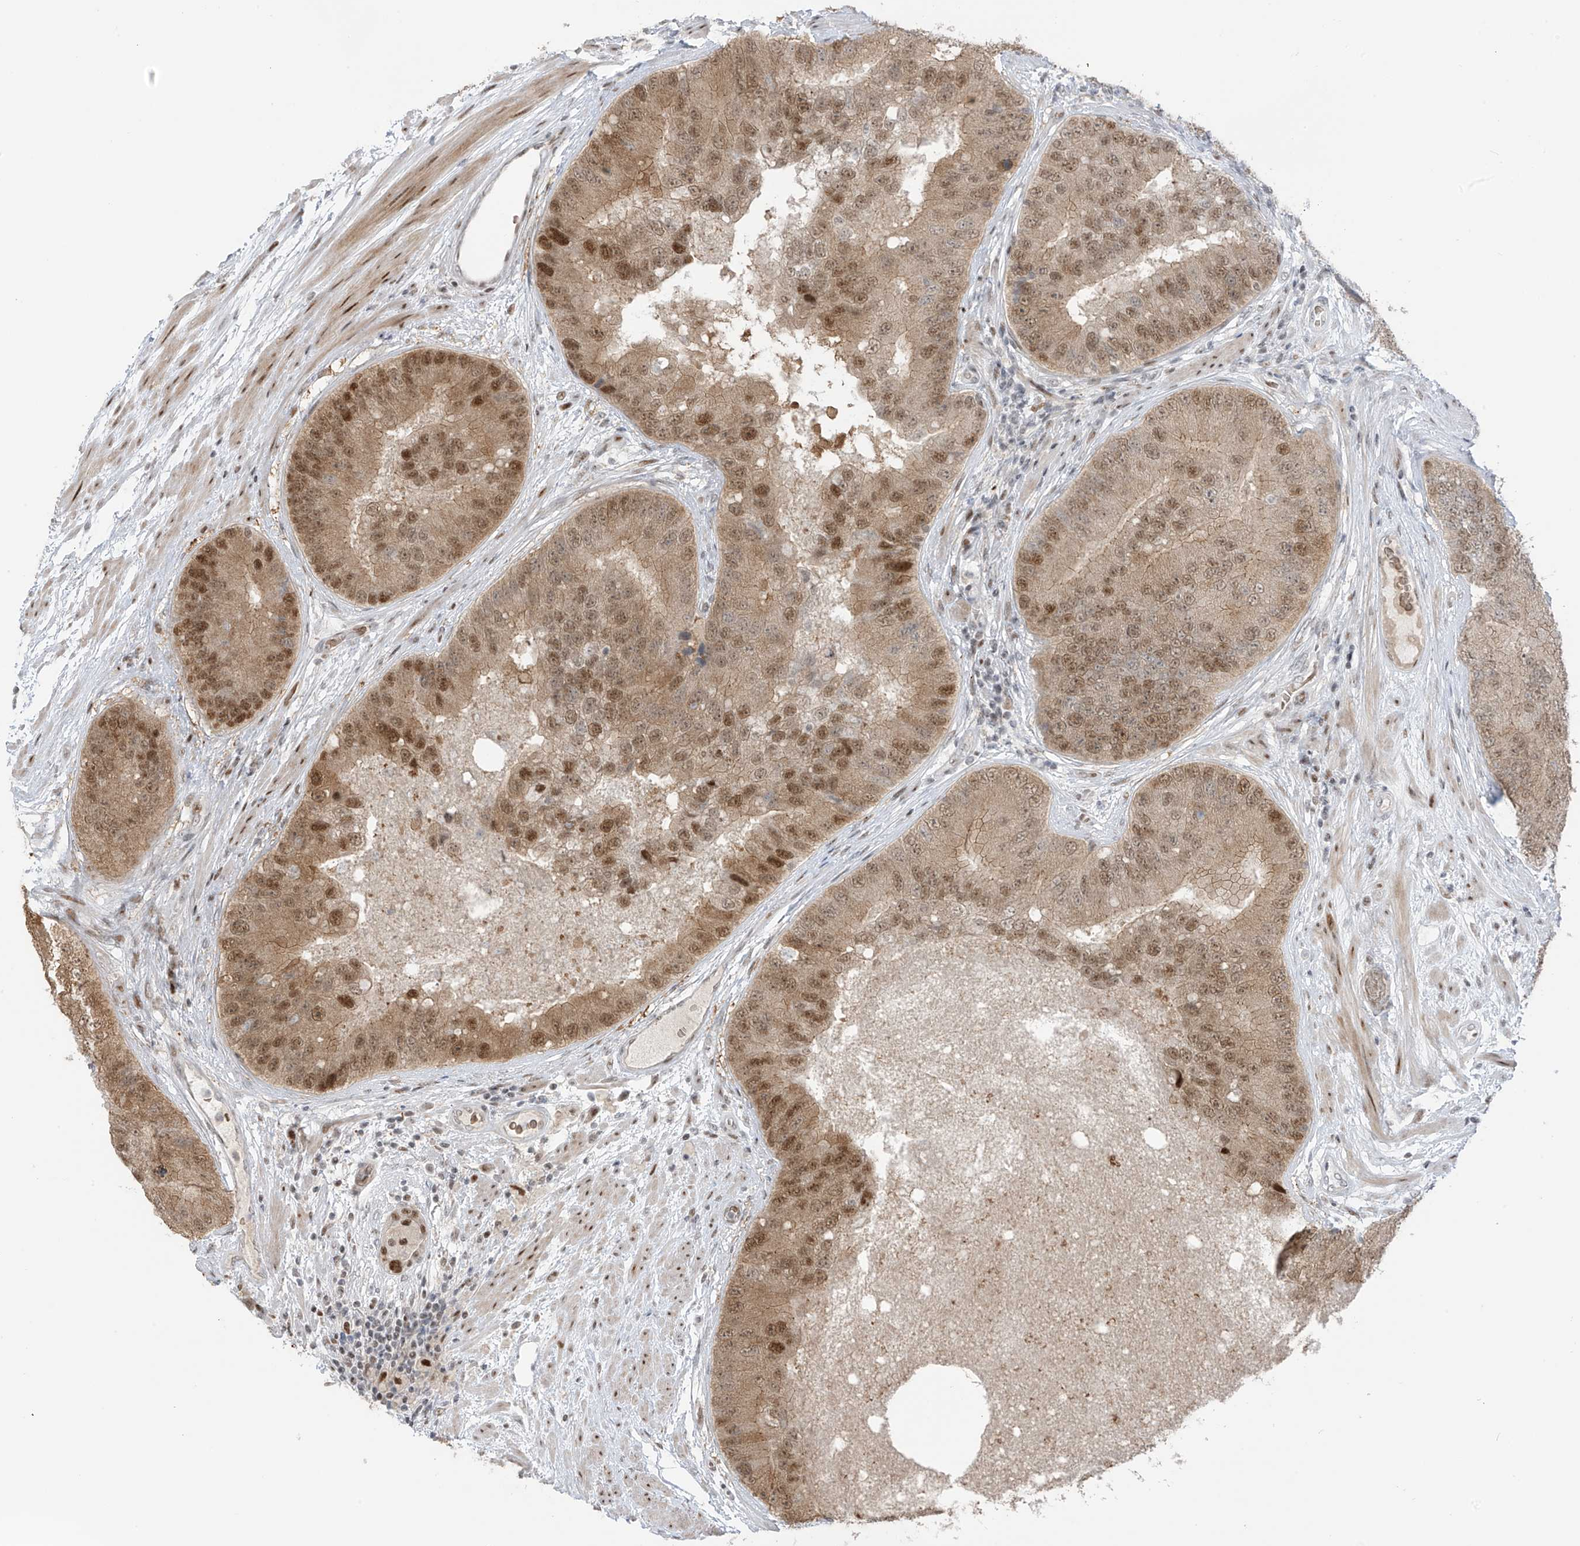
{"staining": {"intensity": "moderate", "quantity": ">75%", "location": "cytoplasmic/membranous,nuclear"}, "tissue": "prostate cancer", "cell_type": "Tumor cells", "image_type": "cancer", "snomed": [{"axis": "morphology", "description": "Adenocarcinoma, High grade"}, {"axis": "topography", "description": "Prostate"}], "caption": "The immunohistochemical stain highlights moderate cytoplasmic/membranous and nuclear expression in tumor cells of prostate cancer (adenocarcinoma (high-grade)) tissue. Nuclei are stained in blue.", "gene": "ZCWPW2", "patient": {"sex": "male", "age": 70}}